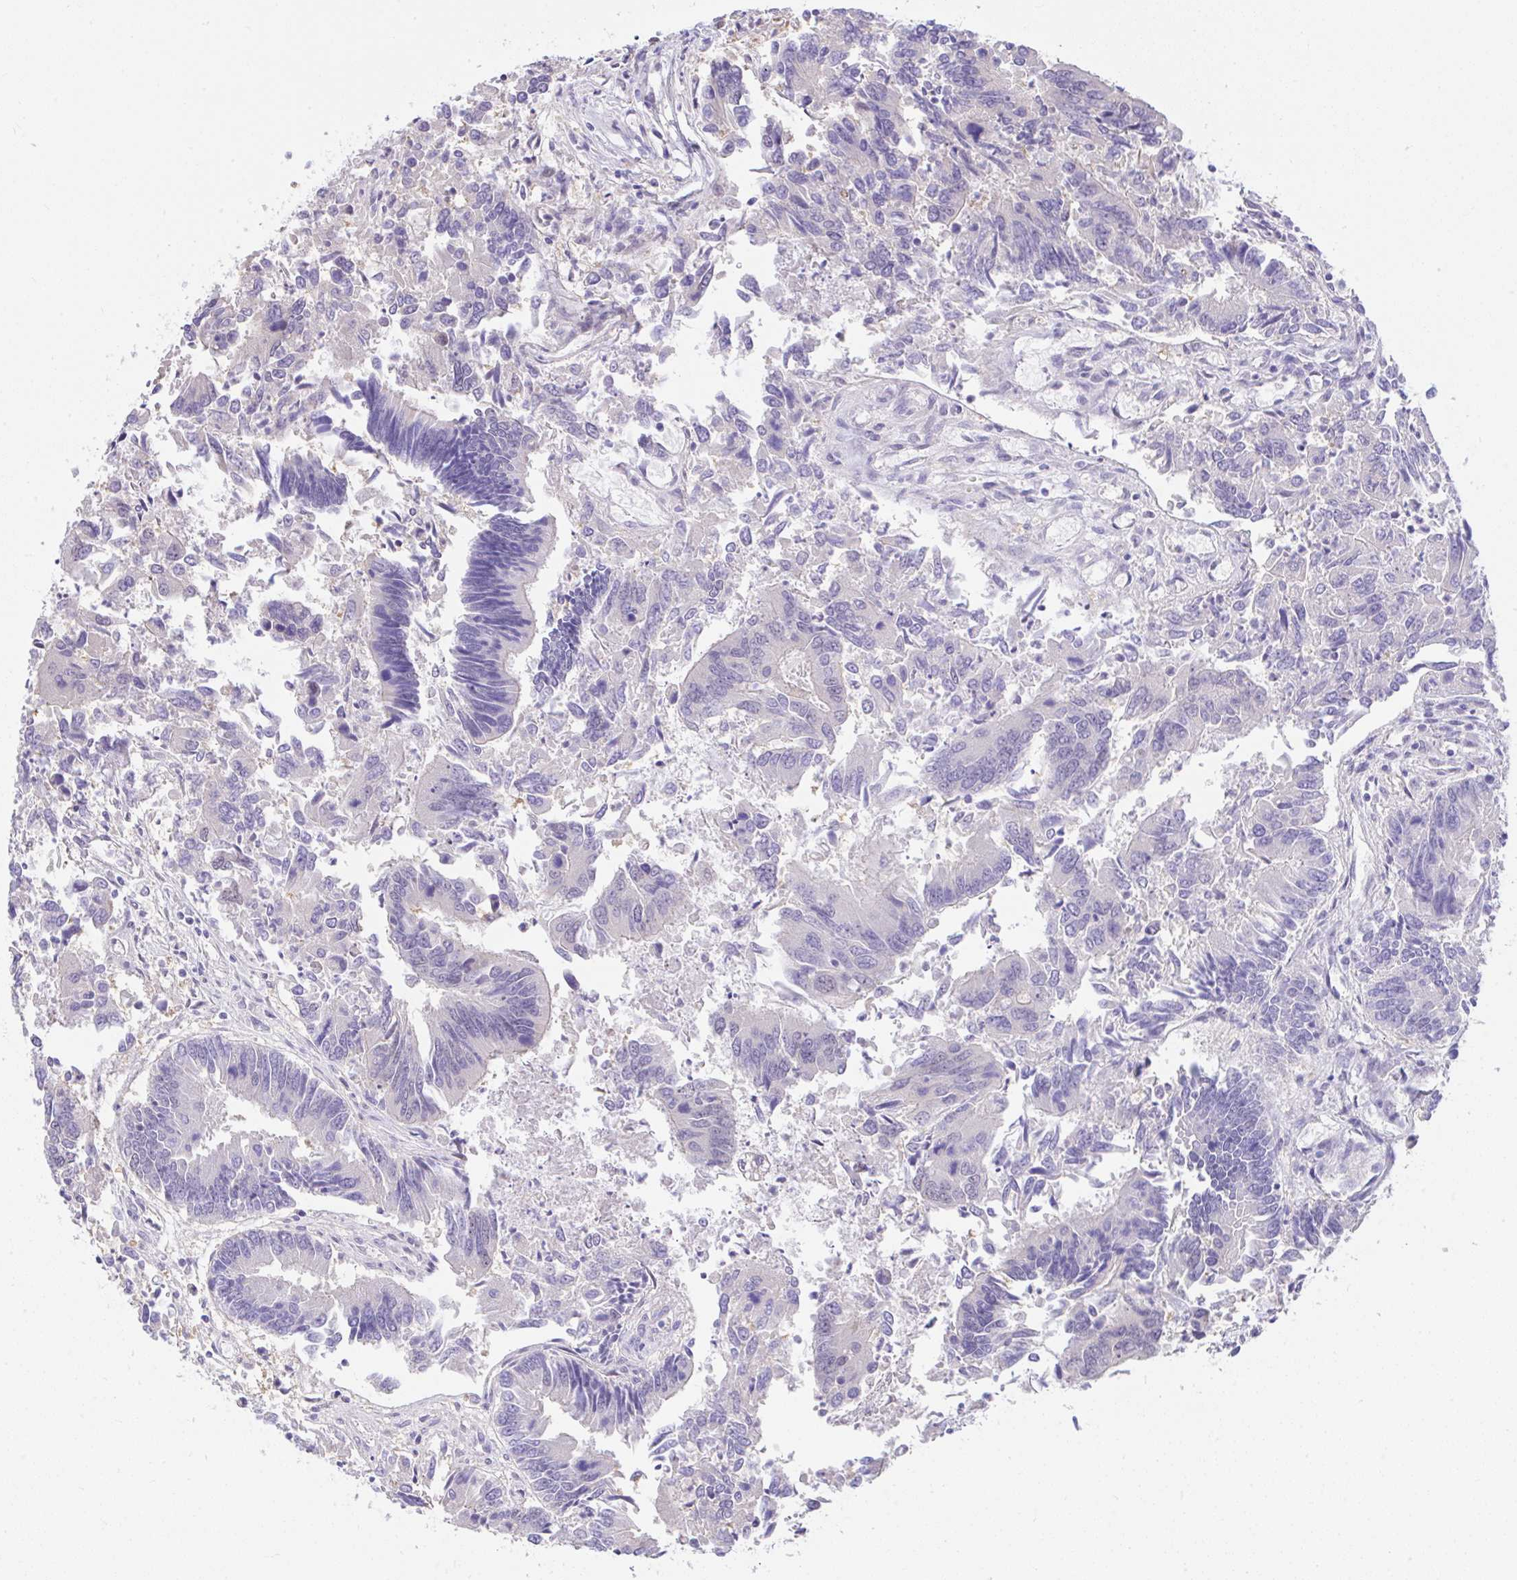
{"staining": {"intensity": "negative", "quantity": "none", "location": "none"}, "tissue": "colorectal cancer", "cell_type": "Tumor cells", "image_type": "cancer", "snomed": [{"axis": "morphology", "description": "Adenocarcinoma, NOS"}, {"axis": "topography", "description": "Colon"}], "caption": "This is a image of immunohistochemistry staining of adenocarcinoma (colorectal), which shows no expression in tumor cells.", "gene": "ZNF485", "patient": {"sex": "female", "age": 67}}